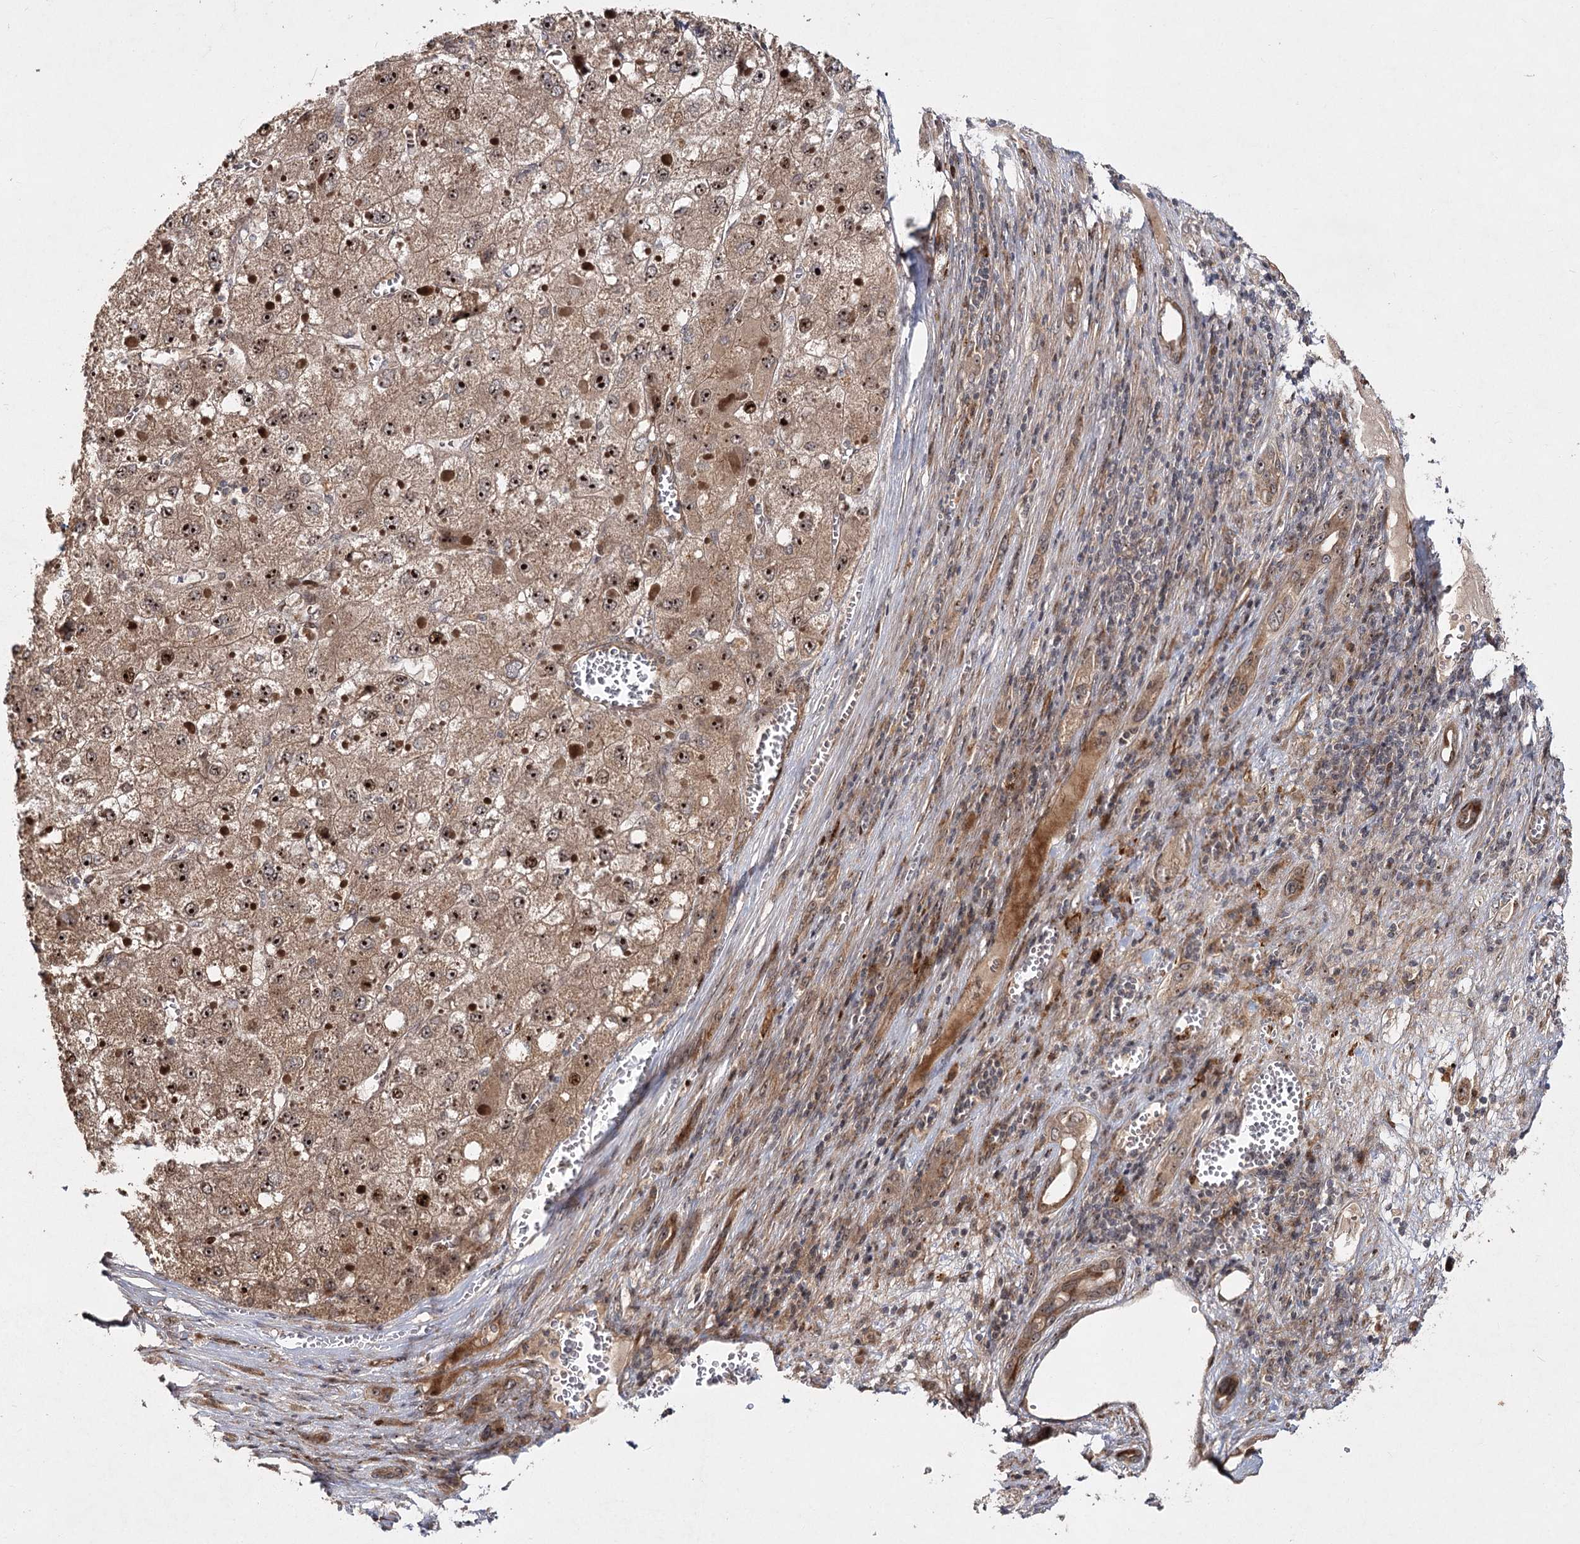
{"staining": {"intensity": "moderate", "quantity": ">75%", "location": "cytoplasmic/membranous,nuclear"}, "tissue": "liver cancer", "cell_type": "Tumor cells", "image_type": "cancer", "snomed": [{"axis": "morphology", "description": "Carcinoma, Hepatocellular, NOS"}, {"axis": "topography", "description": "Liver"}], "caption": "Immunohistochemical staining of human liver cancer (hepatocellular carcinoma) demonstrates moderate cytoplasmic/membranous and nuclear protein positivity in approximately >75% of tumor cells. The staining was performed using DAB, with brown indicating positive protein expression. Nuclei are stained blue with hematoxylin.", "gene": "PIK3C2A", "patient": {"sex": "female", "age": 73}}